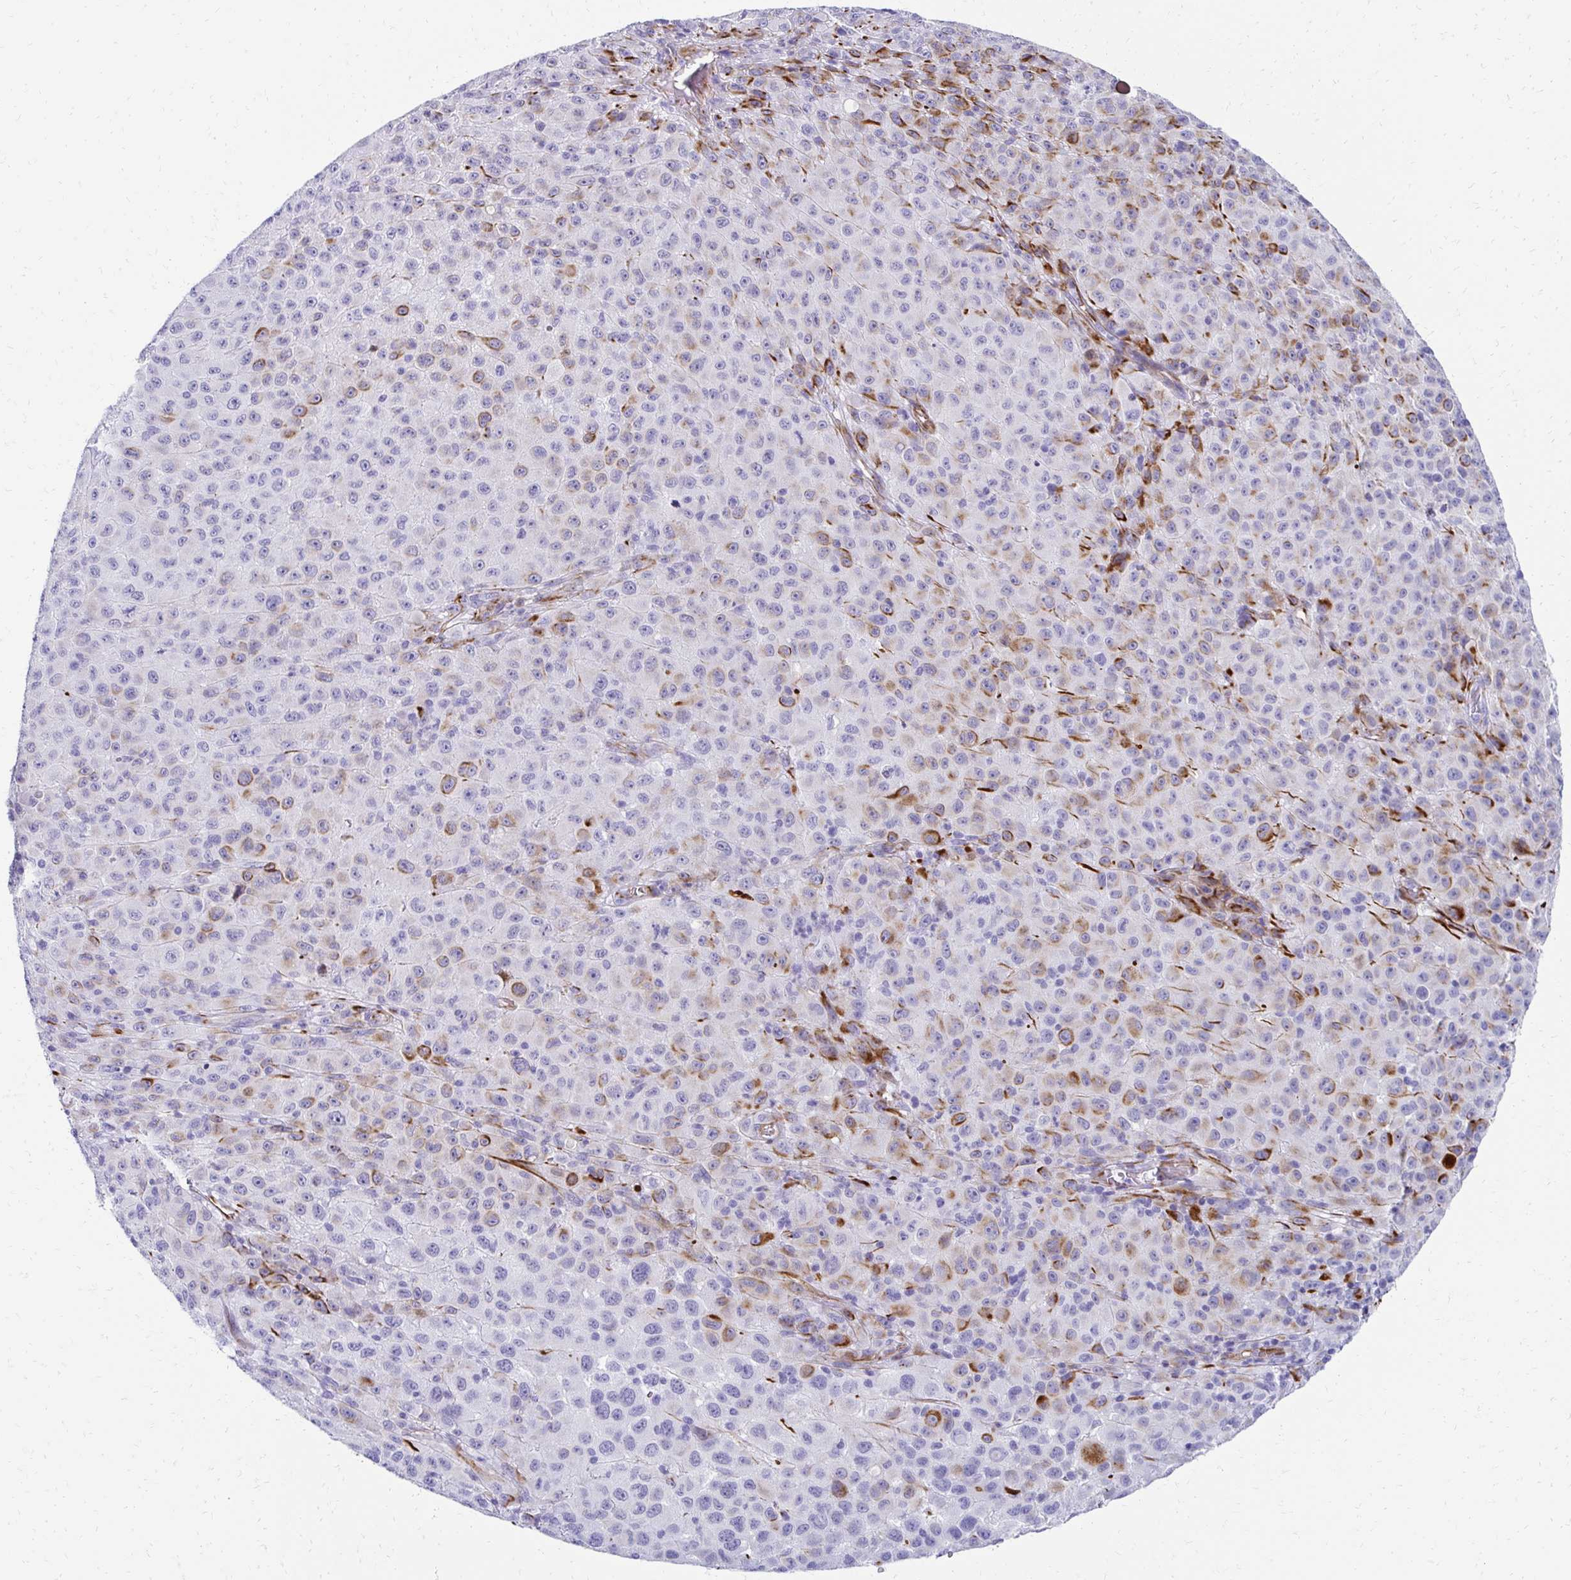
{"staining": {"intensity": "moderate", "quantity": "<25%", "location": "cytoplasmic/membranous"}, "tissue": "melanoma", "cell_type": "Tumor cells", "image_type": "cancer", "snomed": [{"axis": "morphology", "description": "Malignant melanoma, NOS"}, {"axis": "topography", "description": "Skin"}], "caption": "Malignant melanoma stained with a protein marker demonstrates moderate staining in tumor cells.", "gene": "TMEM54", "patient": {"sex": "male", "age": 73}}